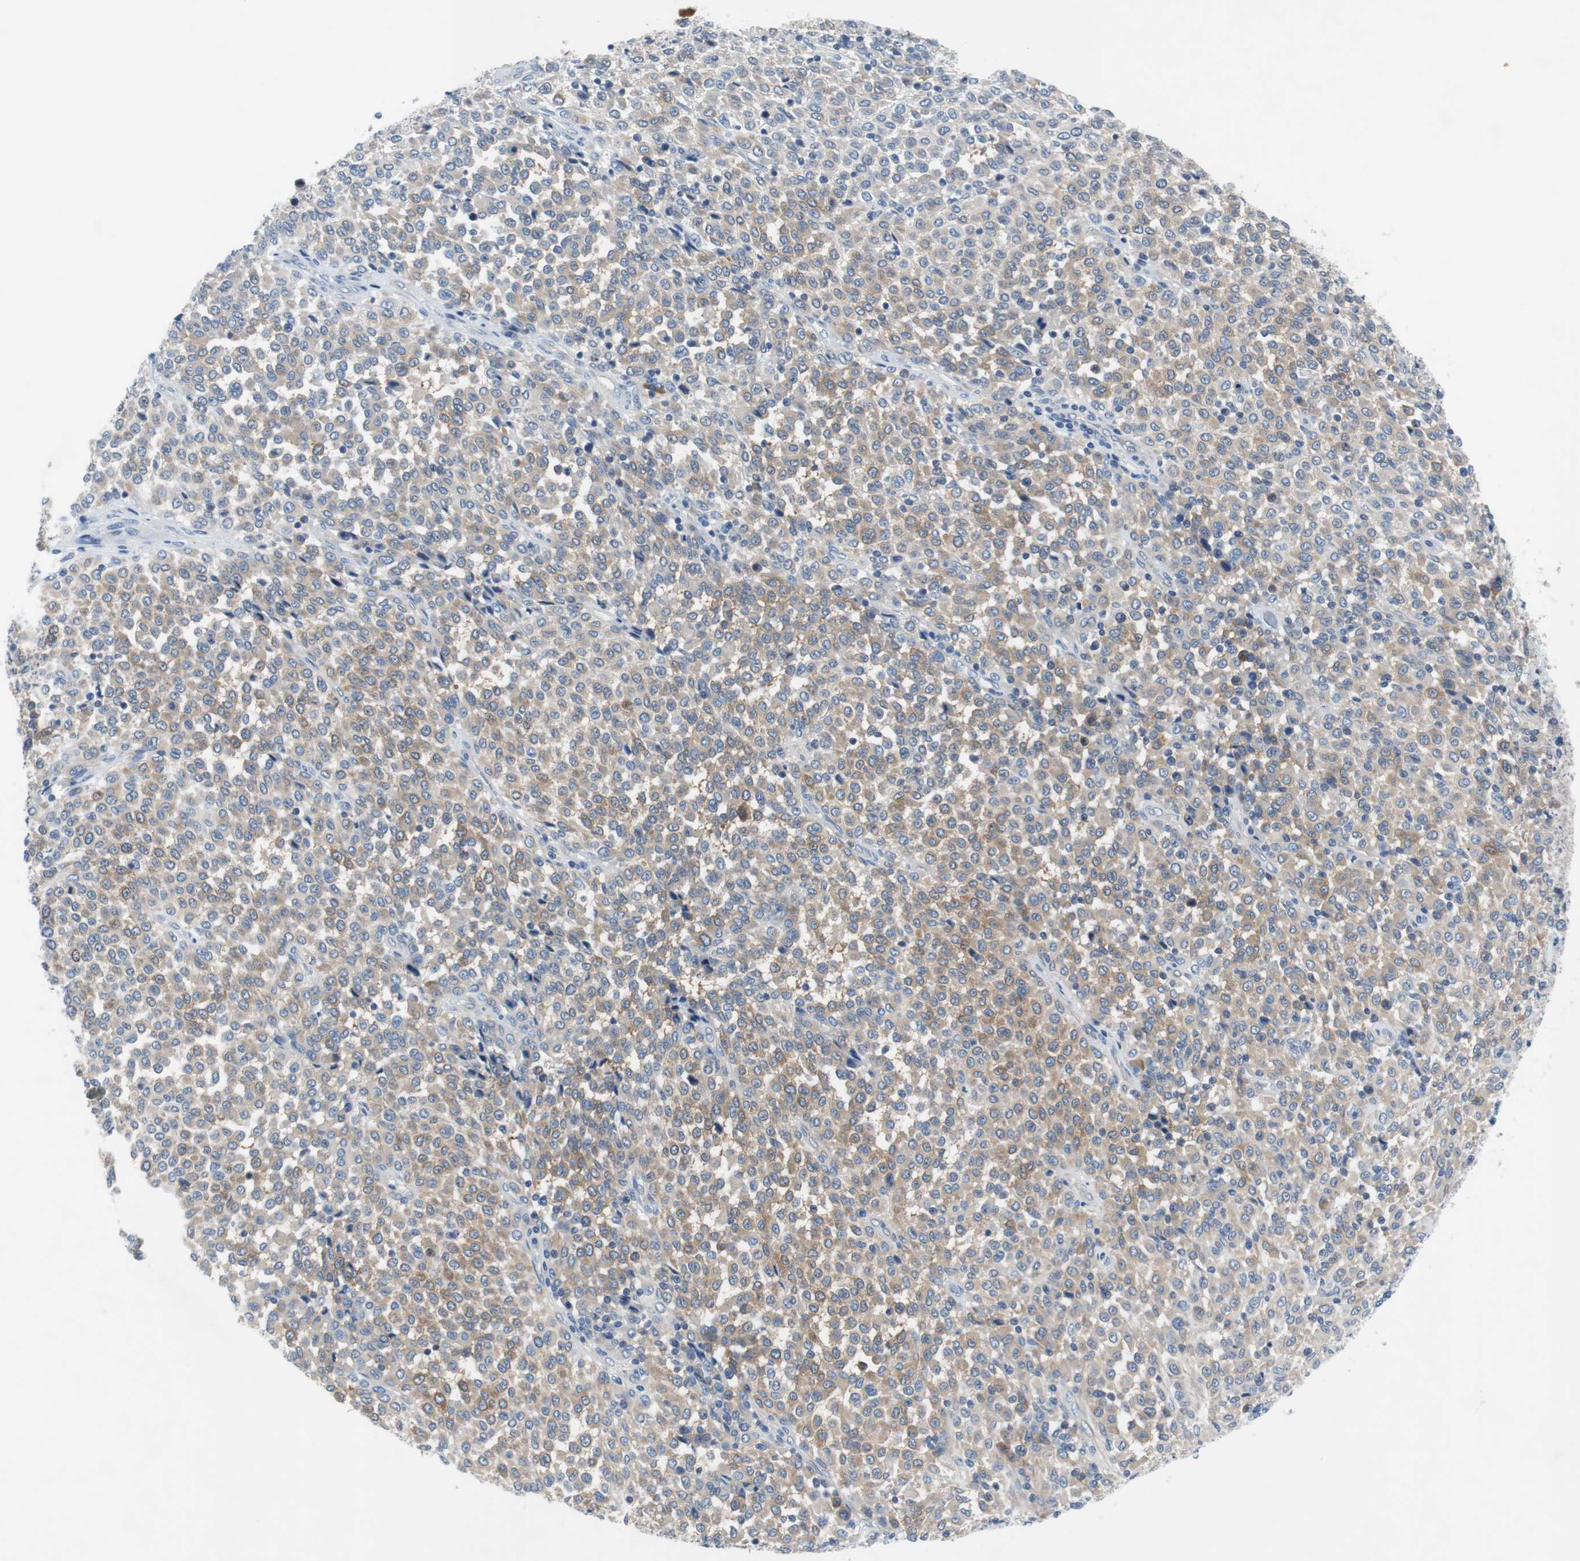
{"staining": {"intensity": "weak", "quantity": ">75%", "location": "cytoplasmic/membranous"}, "tissue": "melanoma", "cell_type": "Tumor cells", "image_type": "cancer", "snomed": [{"axis": "morphology", "description": "Malignant melanoma, Metastatic site"}, {"axis": "topography", "description": "Pancreas"}], "caption": "This micrograph shows IHC staining of malignant melanoma (metastatic site), with low weak cytoplasmic/membranous positivity in about >75% of tumor cells.", "gene": "EEF2K", "patient": {"sex": "female", "age": 30}}